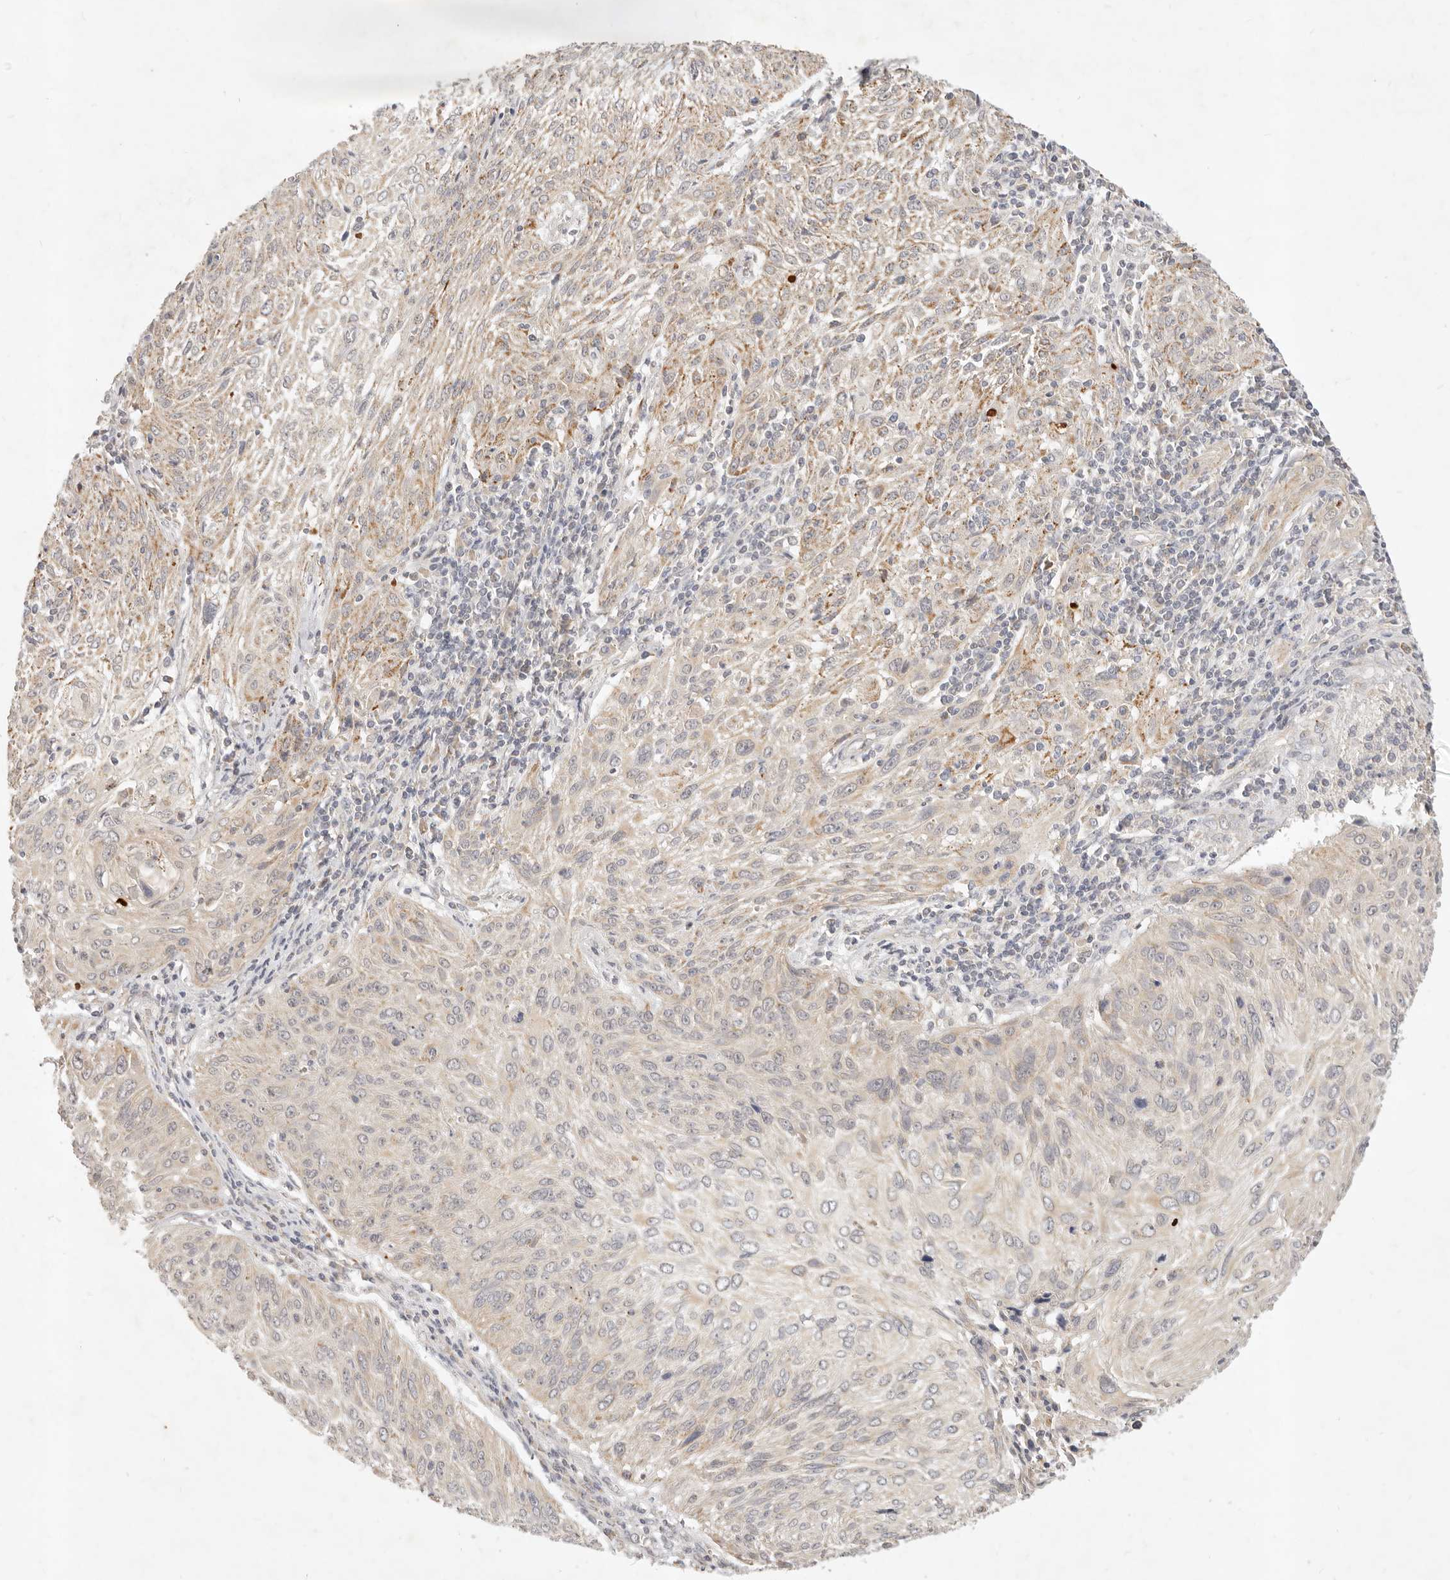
{"staining": {"intensity": "moderate", "quantity": "<25%", "location": "cytoplasmic/membranous"}, "tissue": "cervical cancer", "cell_type": "Tumor cells", "image_type": "cancer", "snomed": [{"axis": "morphology", "description": "Squamous cell carcinoma, NOS"}, {"axis": "topography", "description": "Cervix"}], "caption": "Immunohistochemical staining of human squamous cell carcinoma (cervical) exhibits low levels of moderate cytoplasmic/membranous staining in about <25% of tumor cells. Using DAB (3,3'-diaminobenzidine) (brown) and hematoxylin (blue) stains, captured at high magnification using brightfield microscopy.", "gene": "RUBCNL", "patient": {"sex": "female", "age": 51}}